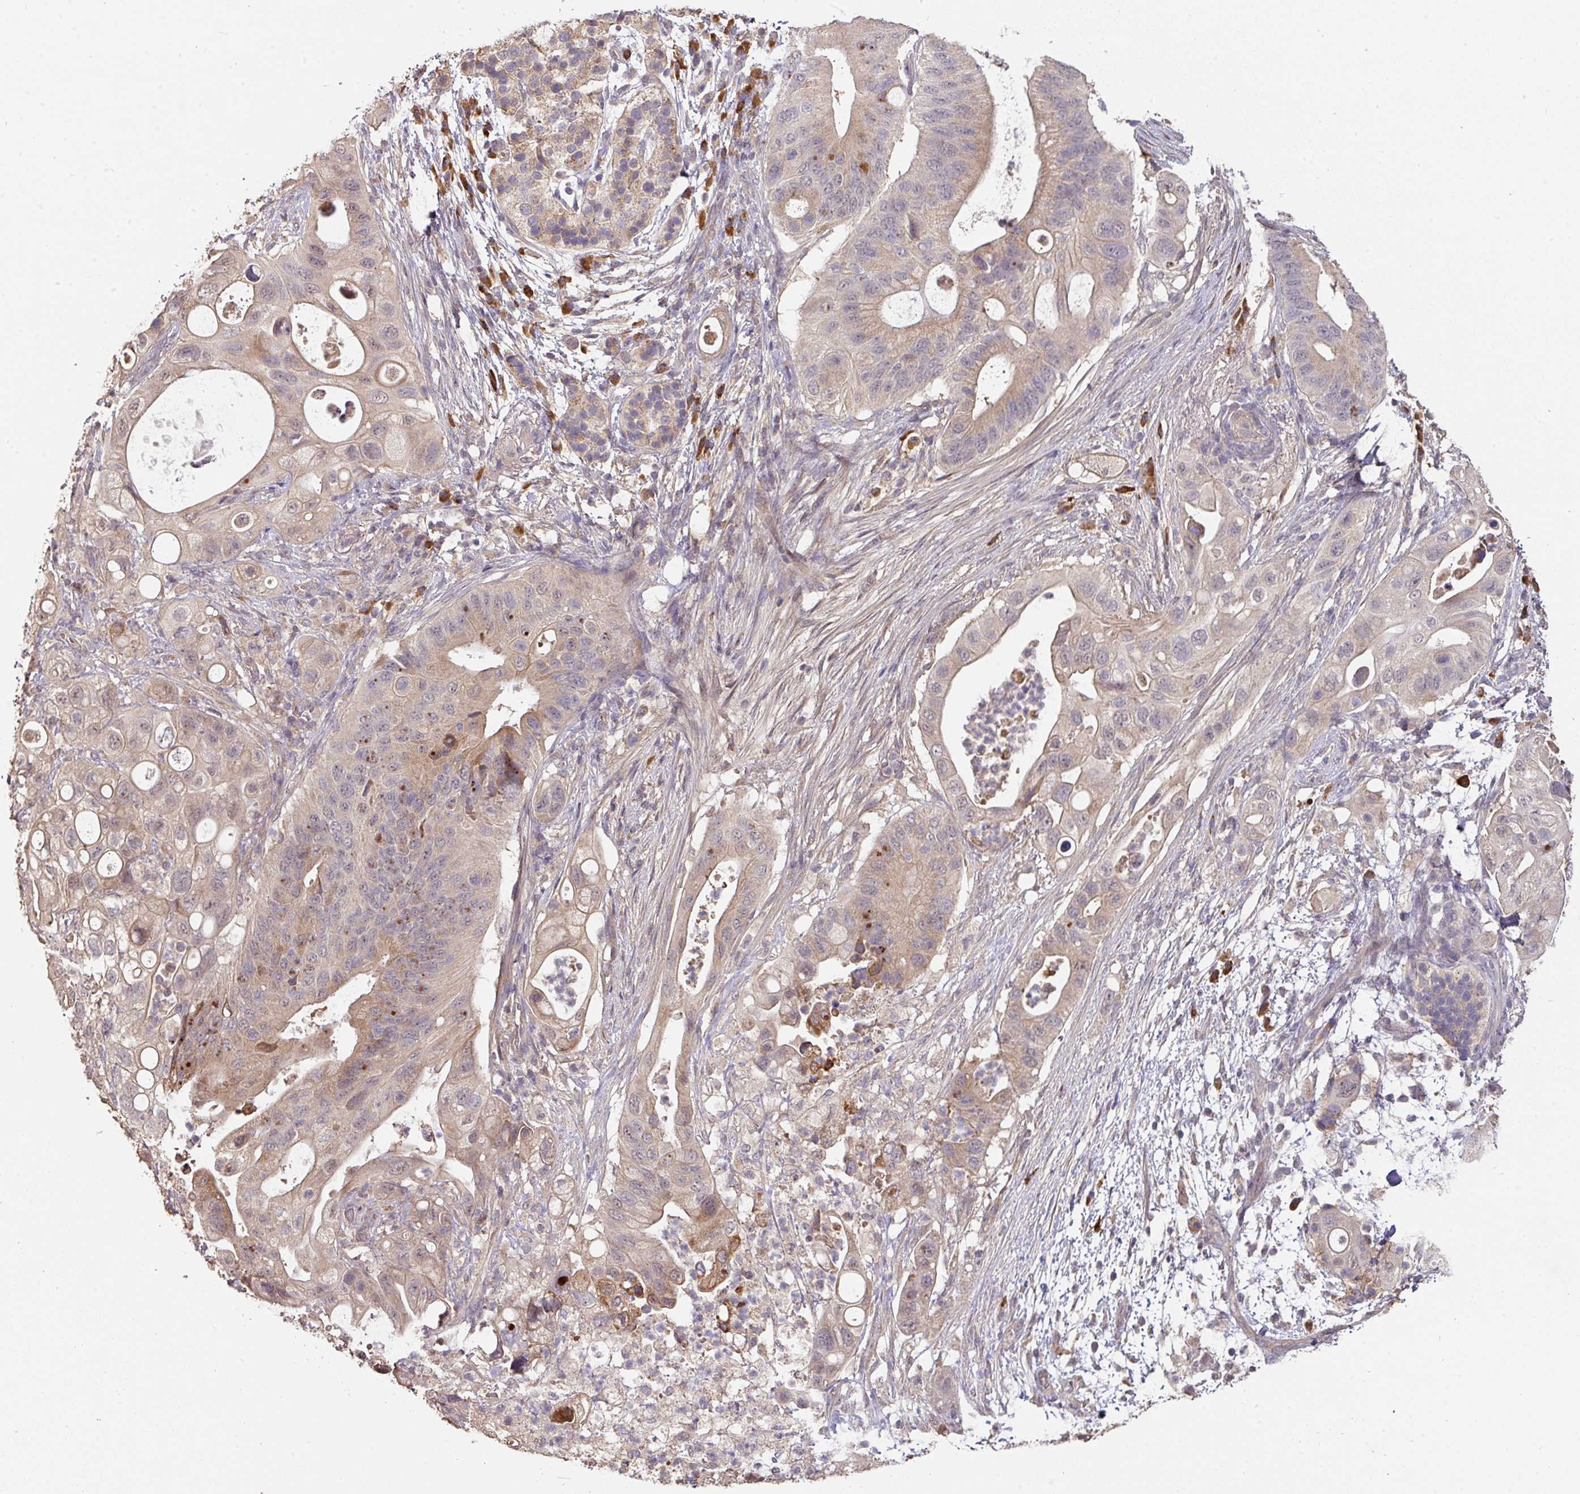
{"staining": {"intensity": "weak", "quantity": "25%-75%", "location": "cytoplasmic/membranous"}, "tissue": "pancreatic cancer", "cell_type": "Tumor cells", "image_type": "cancer", "snomed": [{"axis": "morphology", "description": "Adenocarcinoma, NOS"}, {"axis": "topography", "description": "Pancreas"}], "caption": "There is low levels of weak cytoplasmic/membranous staining in tumor cells of adenocarcinoma (pancreatic), as demonstrated by immunohistochemical staining (brown color).", "gene": "ACVR2B", "patient": {"sex": "female", "age": 72}}